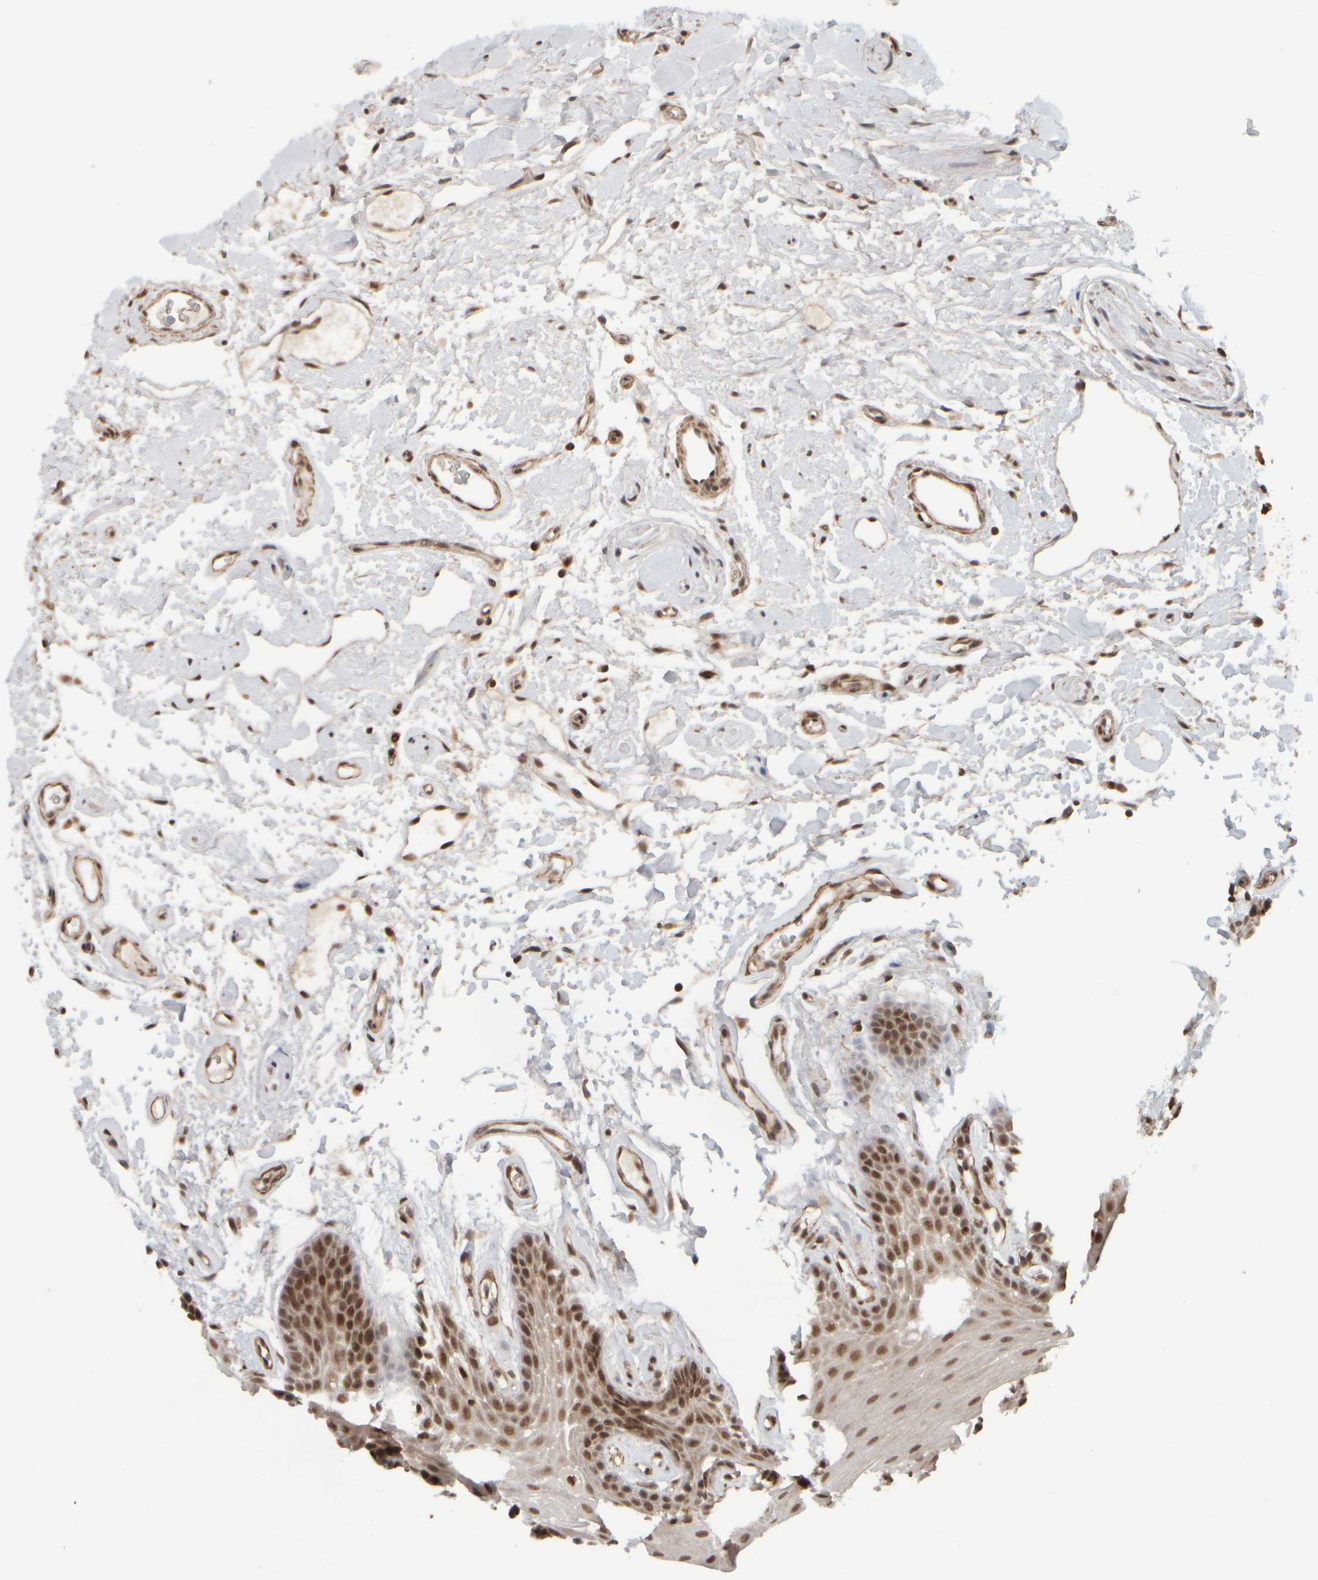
{"staining": {"intensity": "moderate", "quantity": ">75%", "location": "nuclear"}, "tissue": "oral mucosa", "cell_type": "Squamous epithelial cells", "image_type": "normal", "snomed": [{"axis": "morphology", "description": "Normal tissue, NOS"}, {"axis": "topography", "description": "Oral tissue"}], "caption": "Protein expression by IHC demonstrates moderate nuclear expression in approximately >75% of squamous epithelial cells in normal oral mucosa. The protein is stained brown, and the nuclei are stained in blue (DAB (3,3'-diaminobenzidine) IHC with brightfield microscopy, high magnification).", "gene": "SYNRG", "patient": {"sex": "male", "age": 62}}